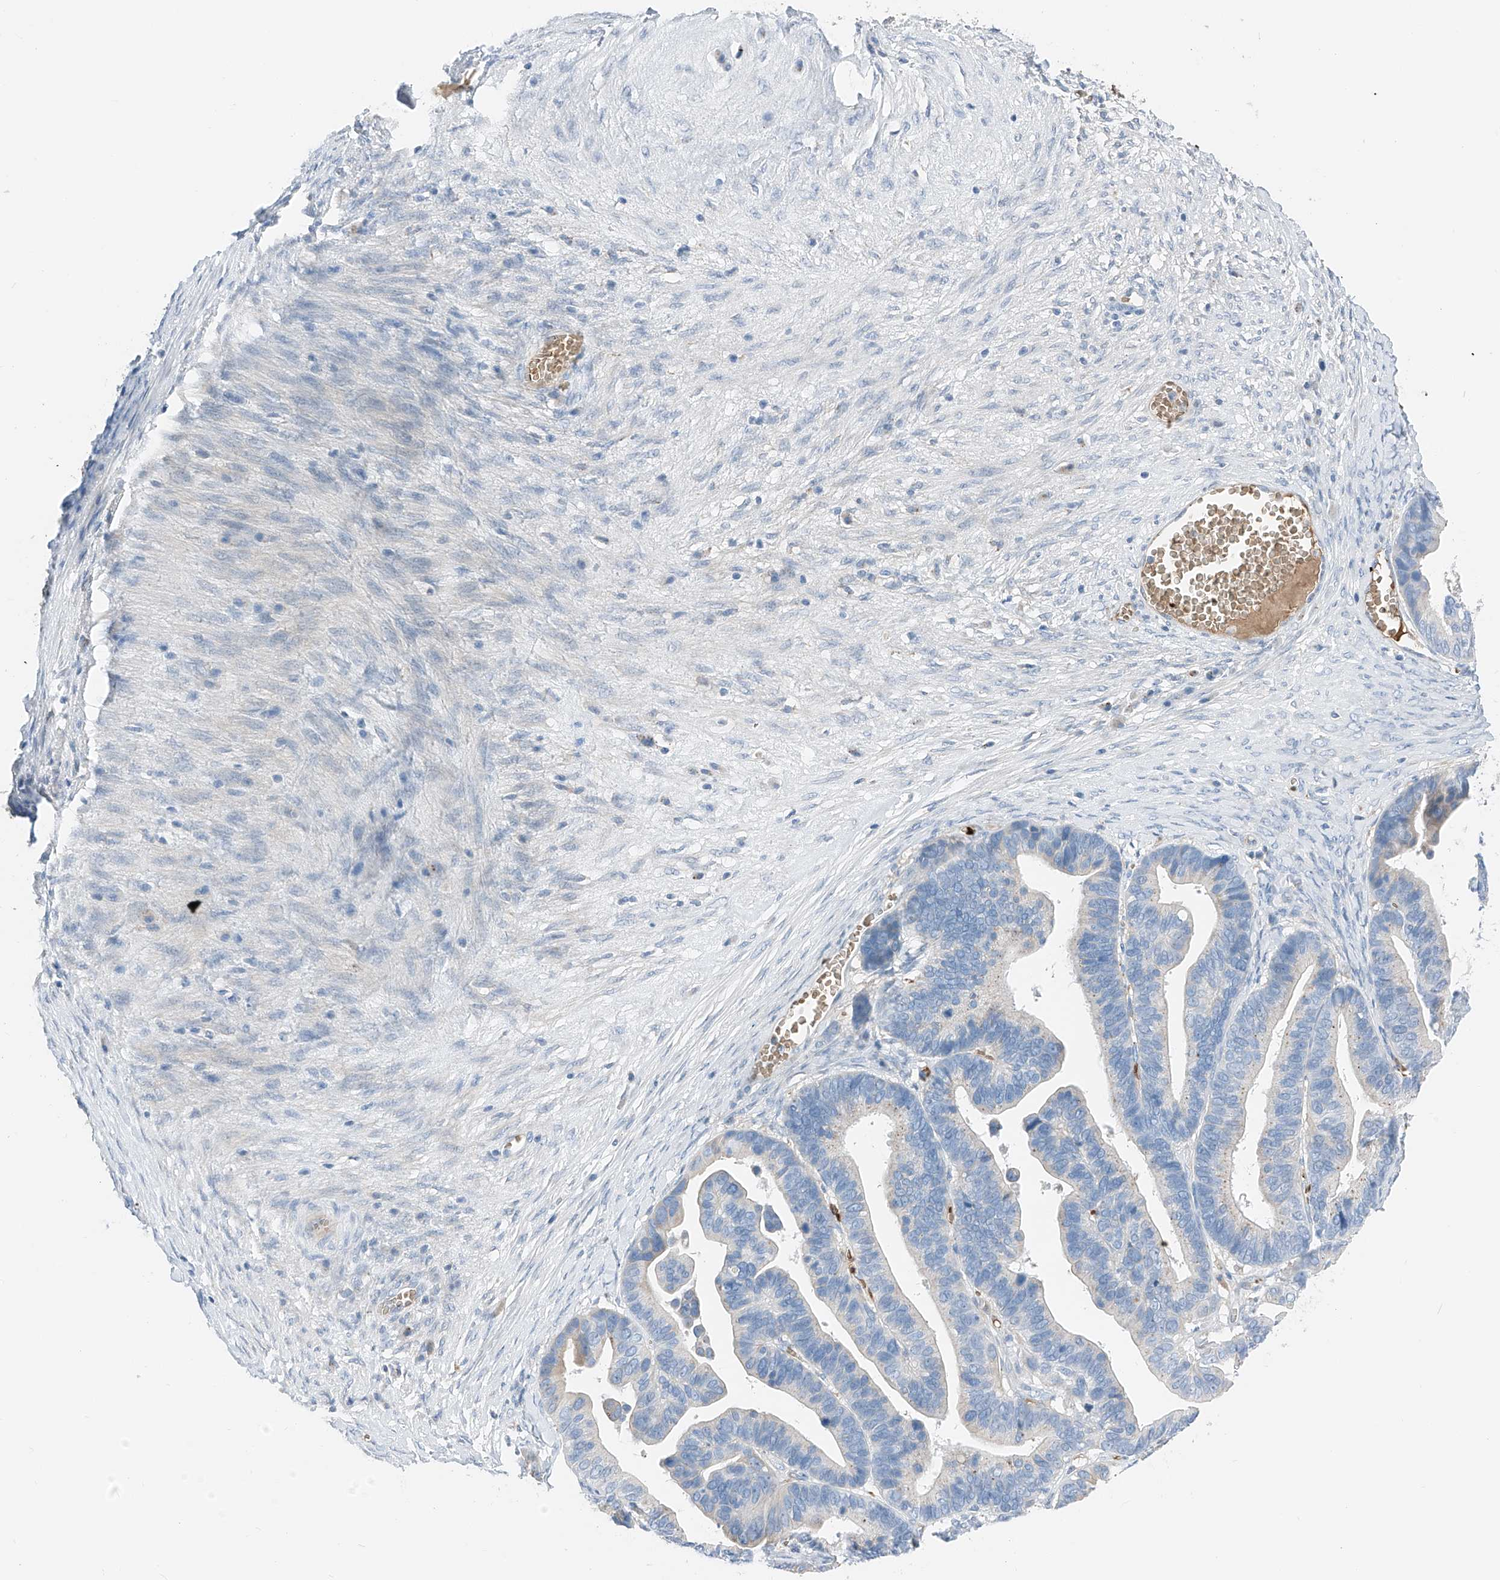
{"staining": {"intensity": "negative", "quantity": "none", "location": "none"}, "tissue": "ovarian cancer", "cell_type": "Tumor cells", "image_type": "cancer", "snomed": [{"axis": "morphology", "description": "Cystadenocarcinoma, serous, NOS"}, {"axis": "topography", "description": "Ovary"}], "caption": "This is an immunohistochemistry (IHC) histopathology image of human ovarian cancer (serous cystadenocarcinoma). There is no staining in tumor cells.", "gene": "PRSS23", "patient": {"sex": "female", "age": 56}}